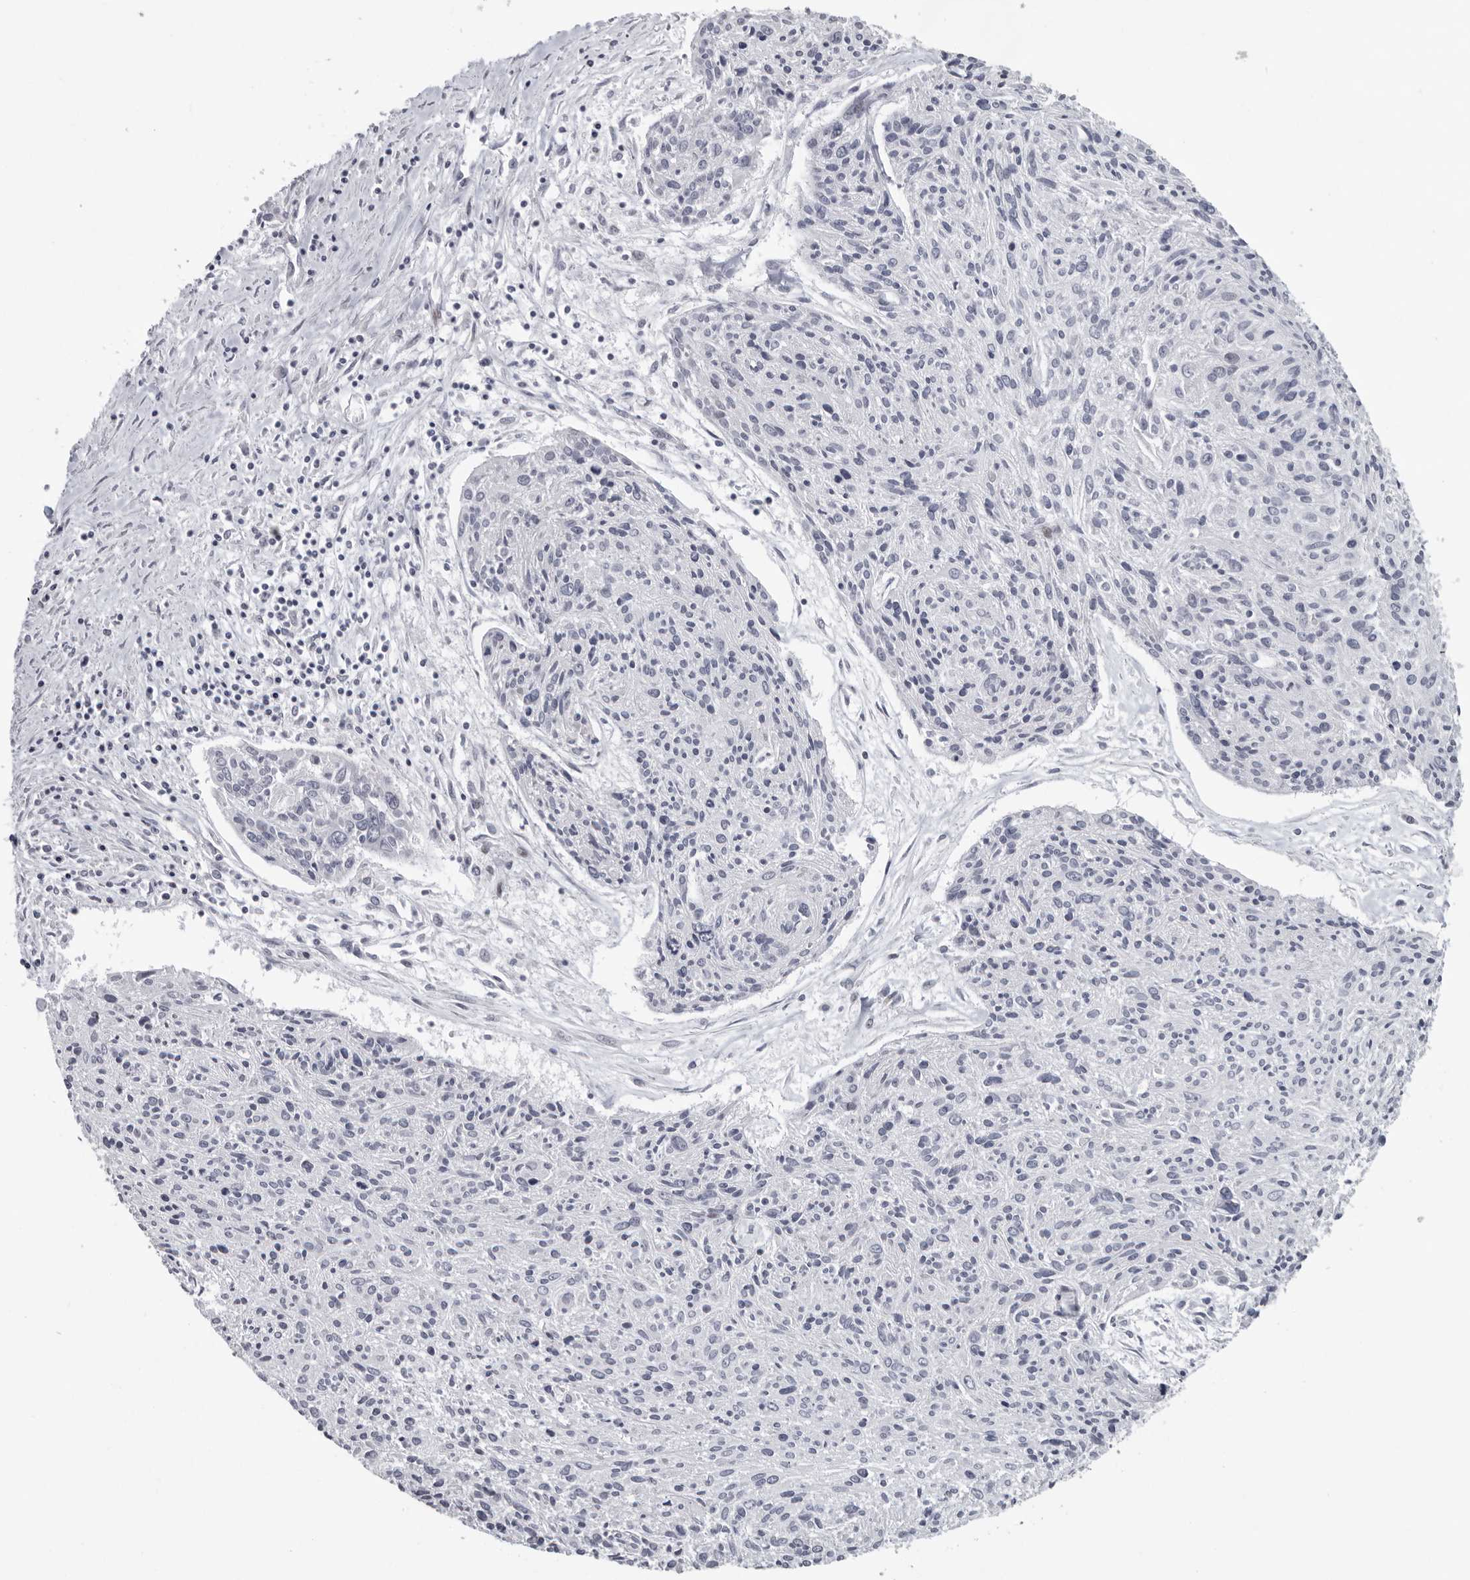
{"staining": {"intensity": "negative", "quantity": "none", "location": "none"}, "tissue": "cervical cancer", "cell_type": "Tumor cells", "image_type": "cancer", "snomed": [{"axis": "morphology", "description": "Squamous cell carcinoma, NOS"}, {"axis": "topography", "description": "Cervix"}], "caption": "The histopathology image shows no significant positivity in tumor cells of cervical cancer (squamous cell carcinoma).", "gene": "PIP4K2C", "patient": {"sex": "female", "age": 51}}